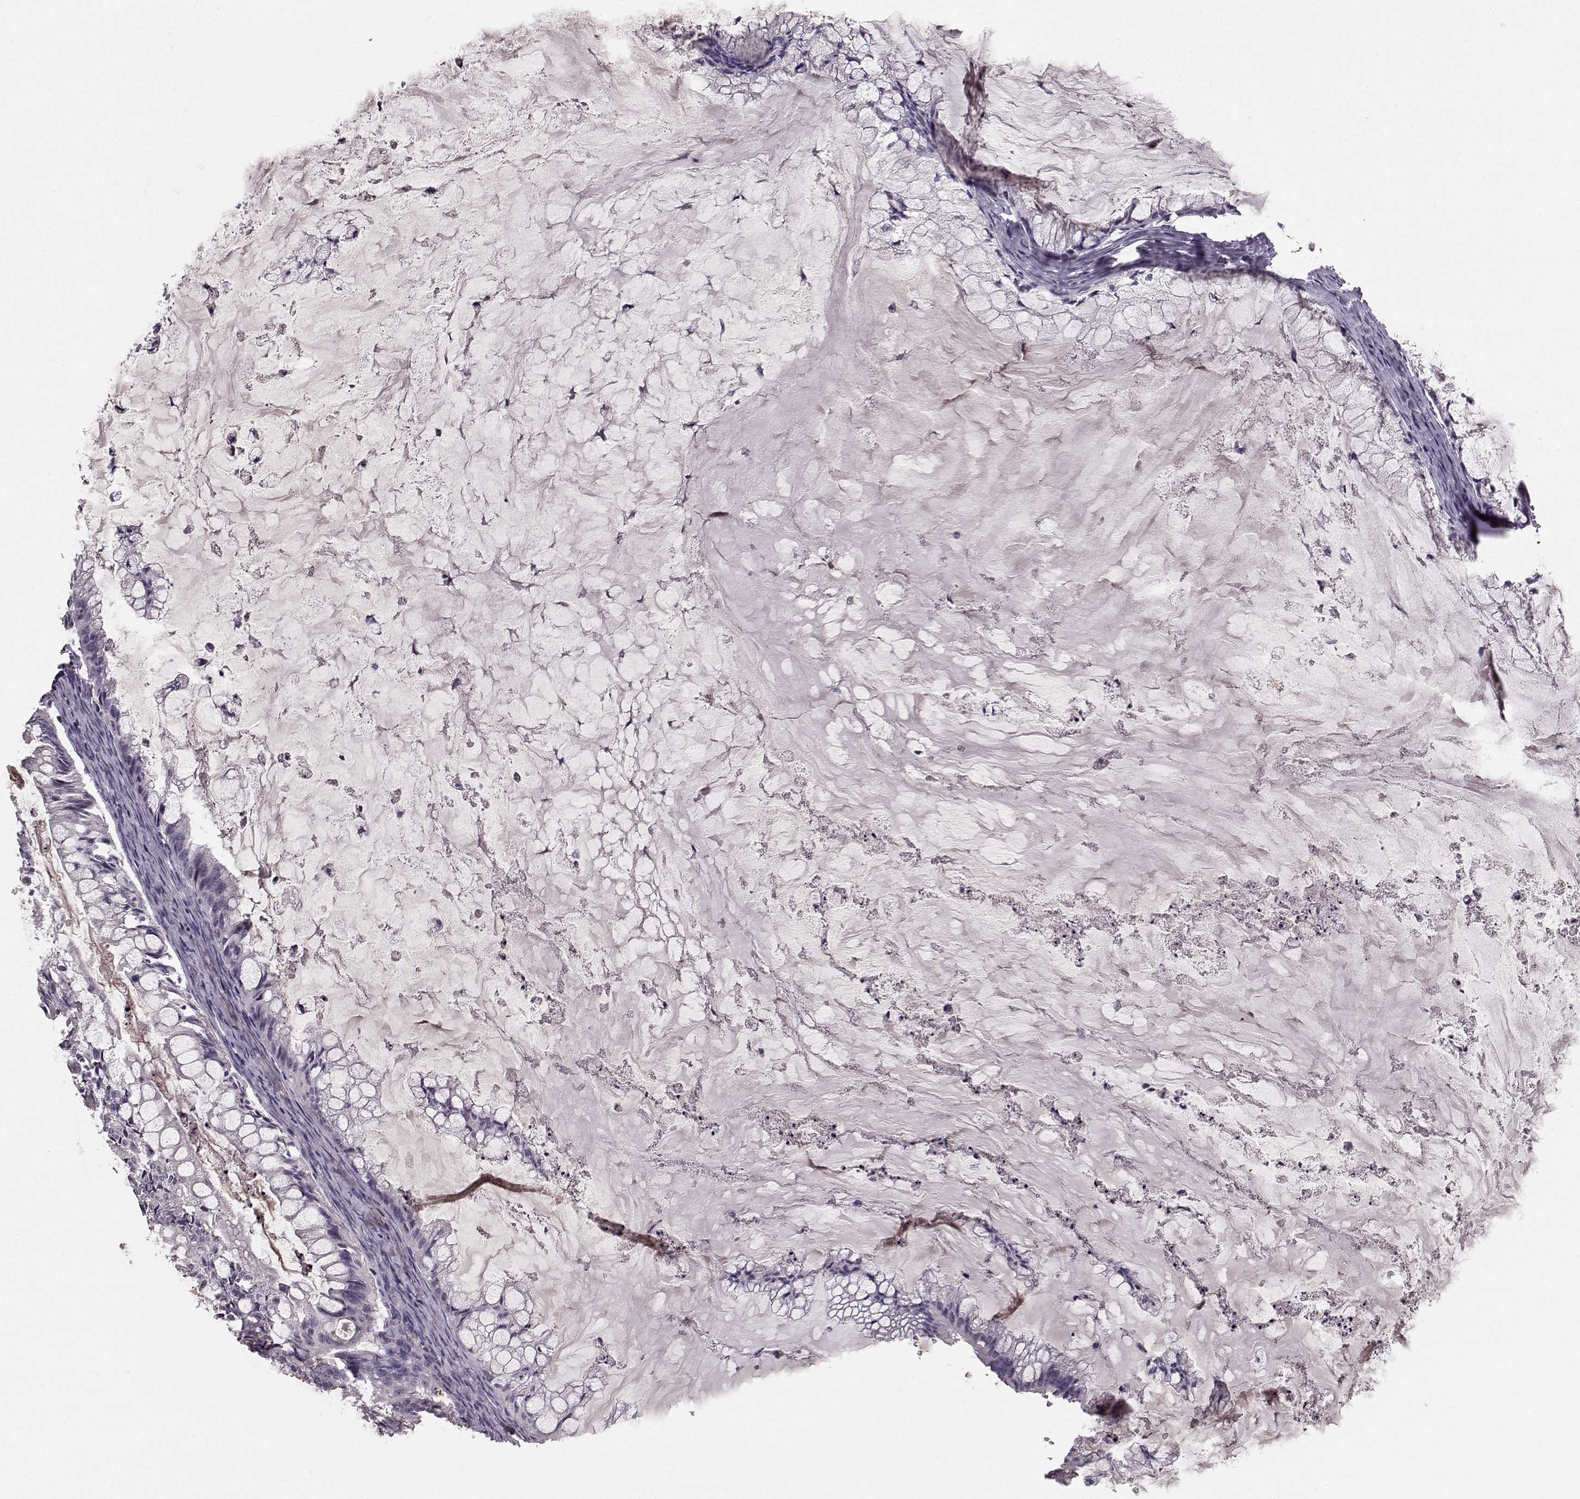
{"staining": {"intensity": "negative", "quantity": "none", "location": "none"}, "tissue": "ovarian cancer", "cell_type": "Tumor cells", "image_type": "cancer", "snomed": [{"axis": "morphology", "description": "Cystadenocarcinoma, mucinous, NOS"}, {"axis": "topography", "description": "Ovary"}], "caption": "This is a histopathology image of immunohistochemistry (IHC) staining of ovarian cancer, which shows no expression in tumor cells.", "gene": "YJEFN3", "patient": {"sex": "female", "age": 57}}